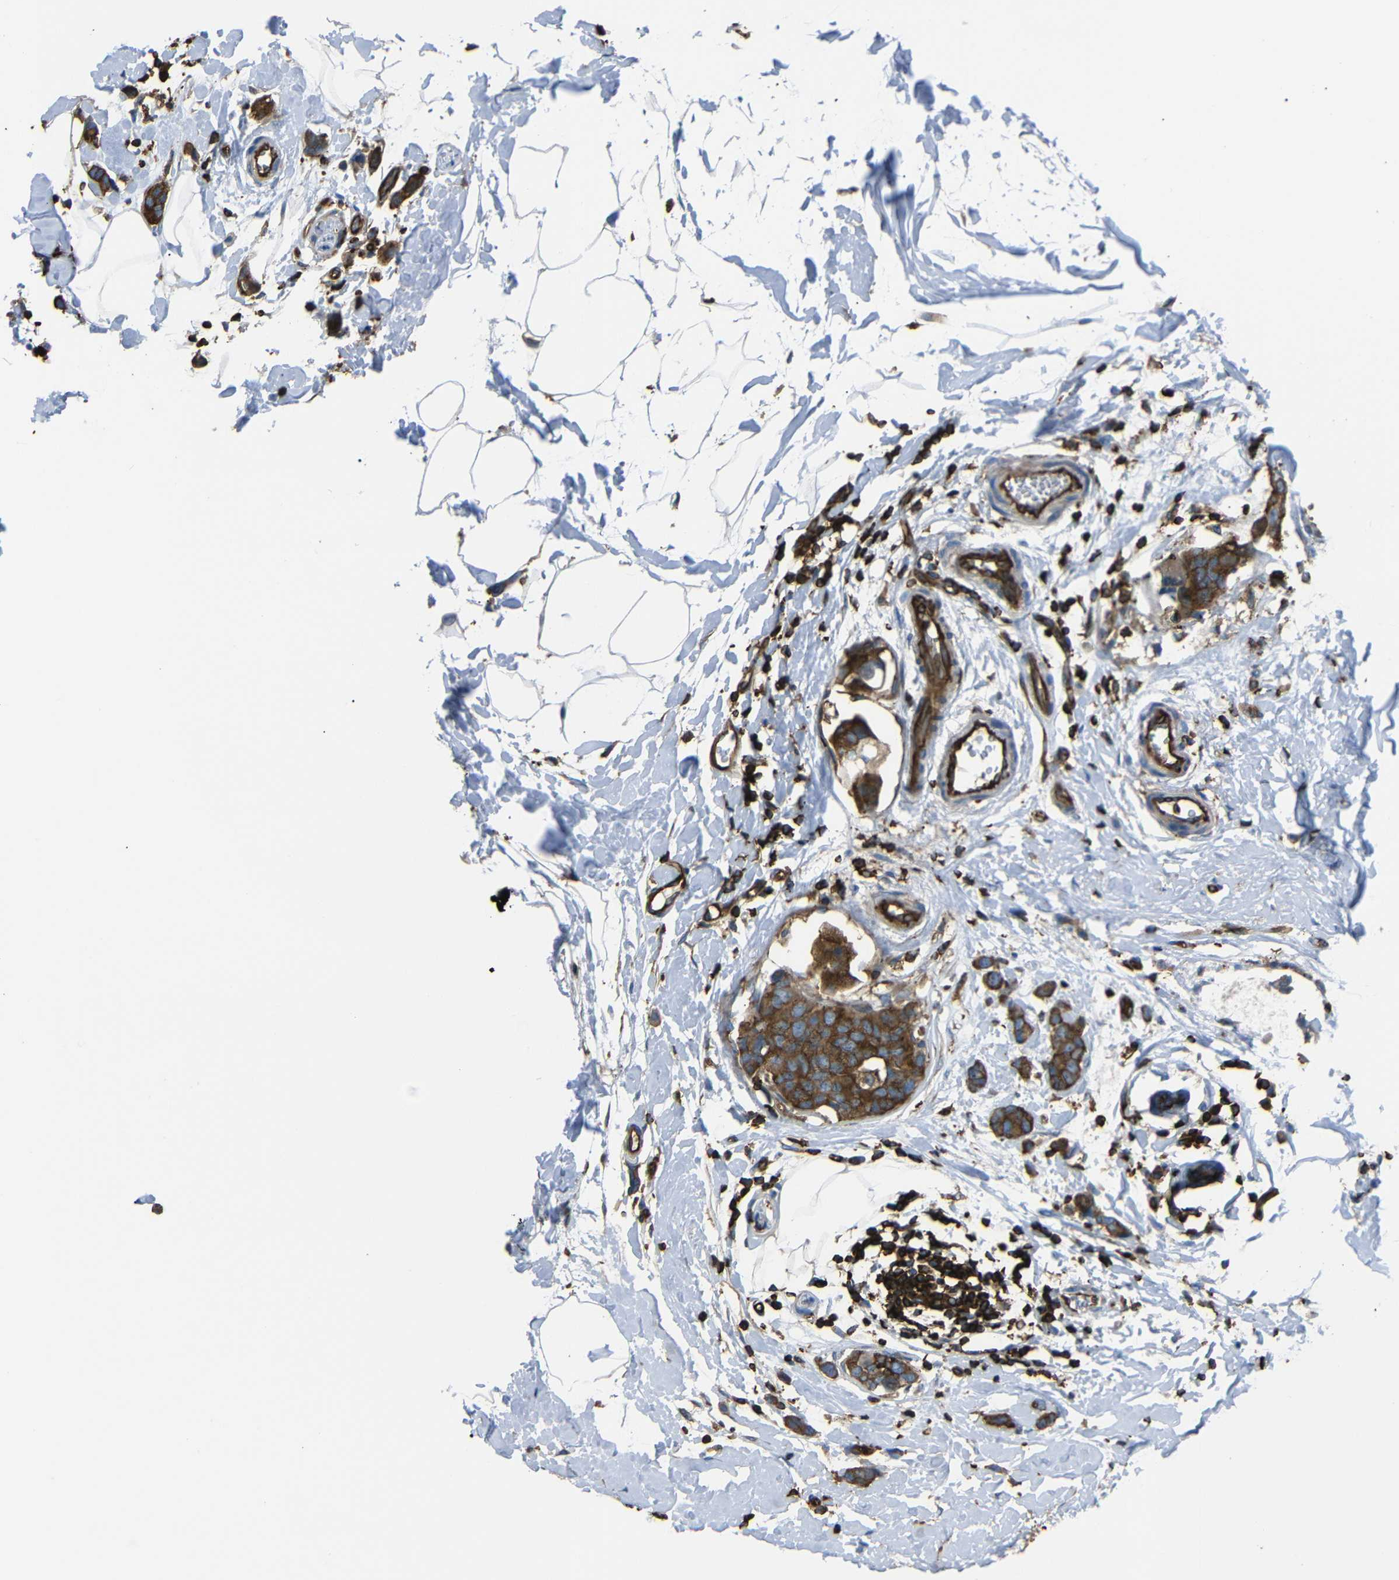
{"staining": {"intensity": "strong", "quantity": ">75%", "location": "cytoplasmic/membranous"}, "tissue": "breast cancer", "cell_type": "Tumor cells", "image_type": "cancer", "snomed": [{"axis": "morphology", "description": "Normal tissue, NOS"}, {"axis": "morphology", "description": "Duct carcinoma"}, {"axis": "topography", "description": "Breast"}], "caption": "Tumor cells display strong cytoplasmic/membranous positivity in about >75% of cells in breast cancer. (IHC, brightfield microscopy, high magnification).", "gene": "ARHGEF1", "patient": {"sex": "female", "age": 50}}